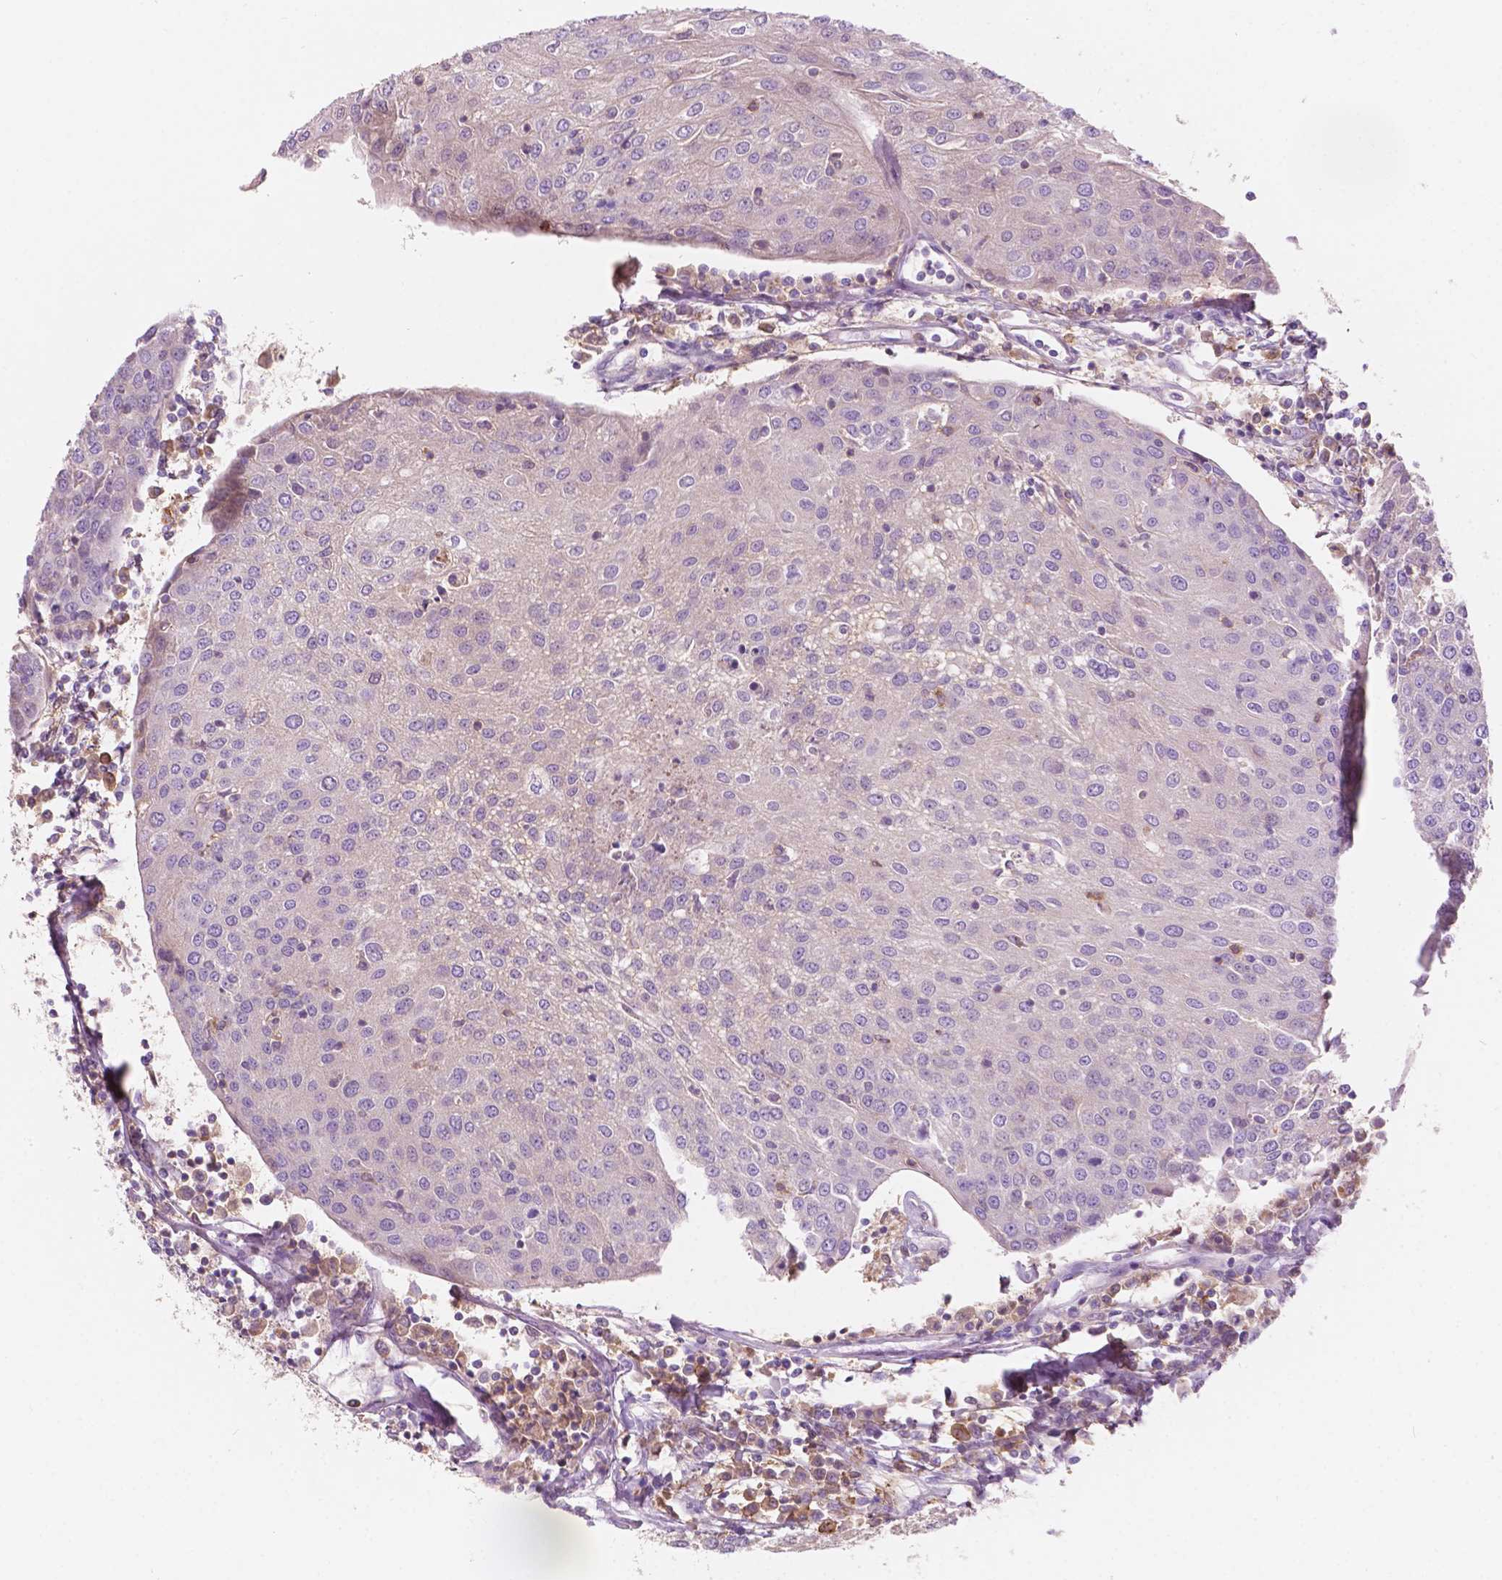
{"staining": {"intensity": "negative", "quantity": "none", "location": "none"}, "tissue": "urothelial cancer", "cell_type": "Tumor cells", "image_type": "cancer", "snomed": [{"axis": "morphology", "description": "Urothelial carcinoma, High grade"}, {"axis": "topography", "description": "Urinary bladder"}], "caption": "DAB (3,3'-diaminobenzidine) immunohistochemical staining of human urothelial carcinoma (high-grade) exhibits no significant staining in tumor cells.", "gene": "SEMA4A", "patient": {"sex": "female", "age": 85}}